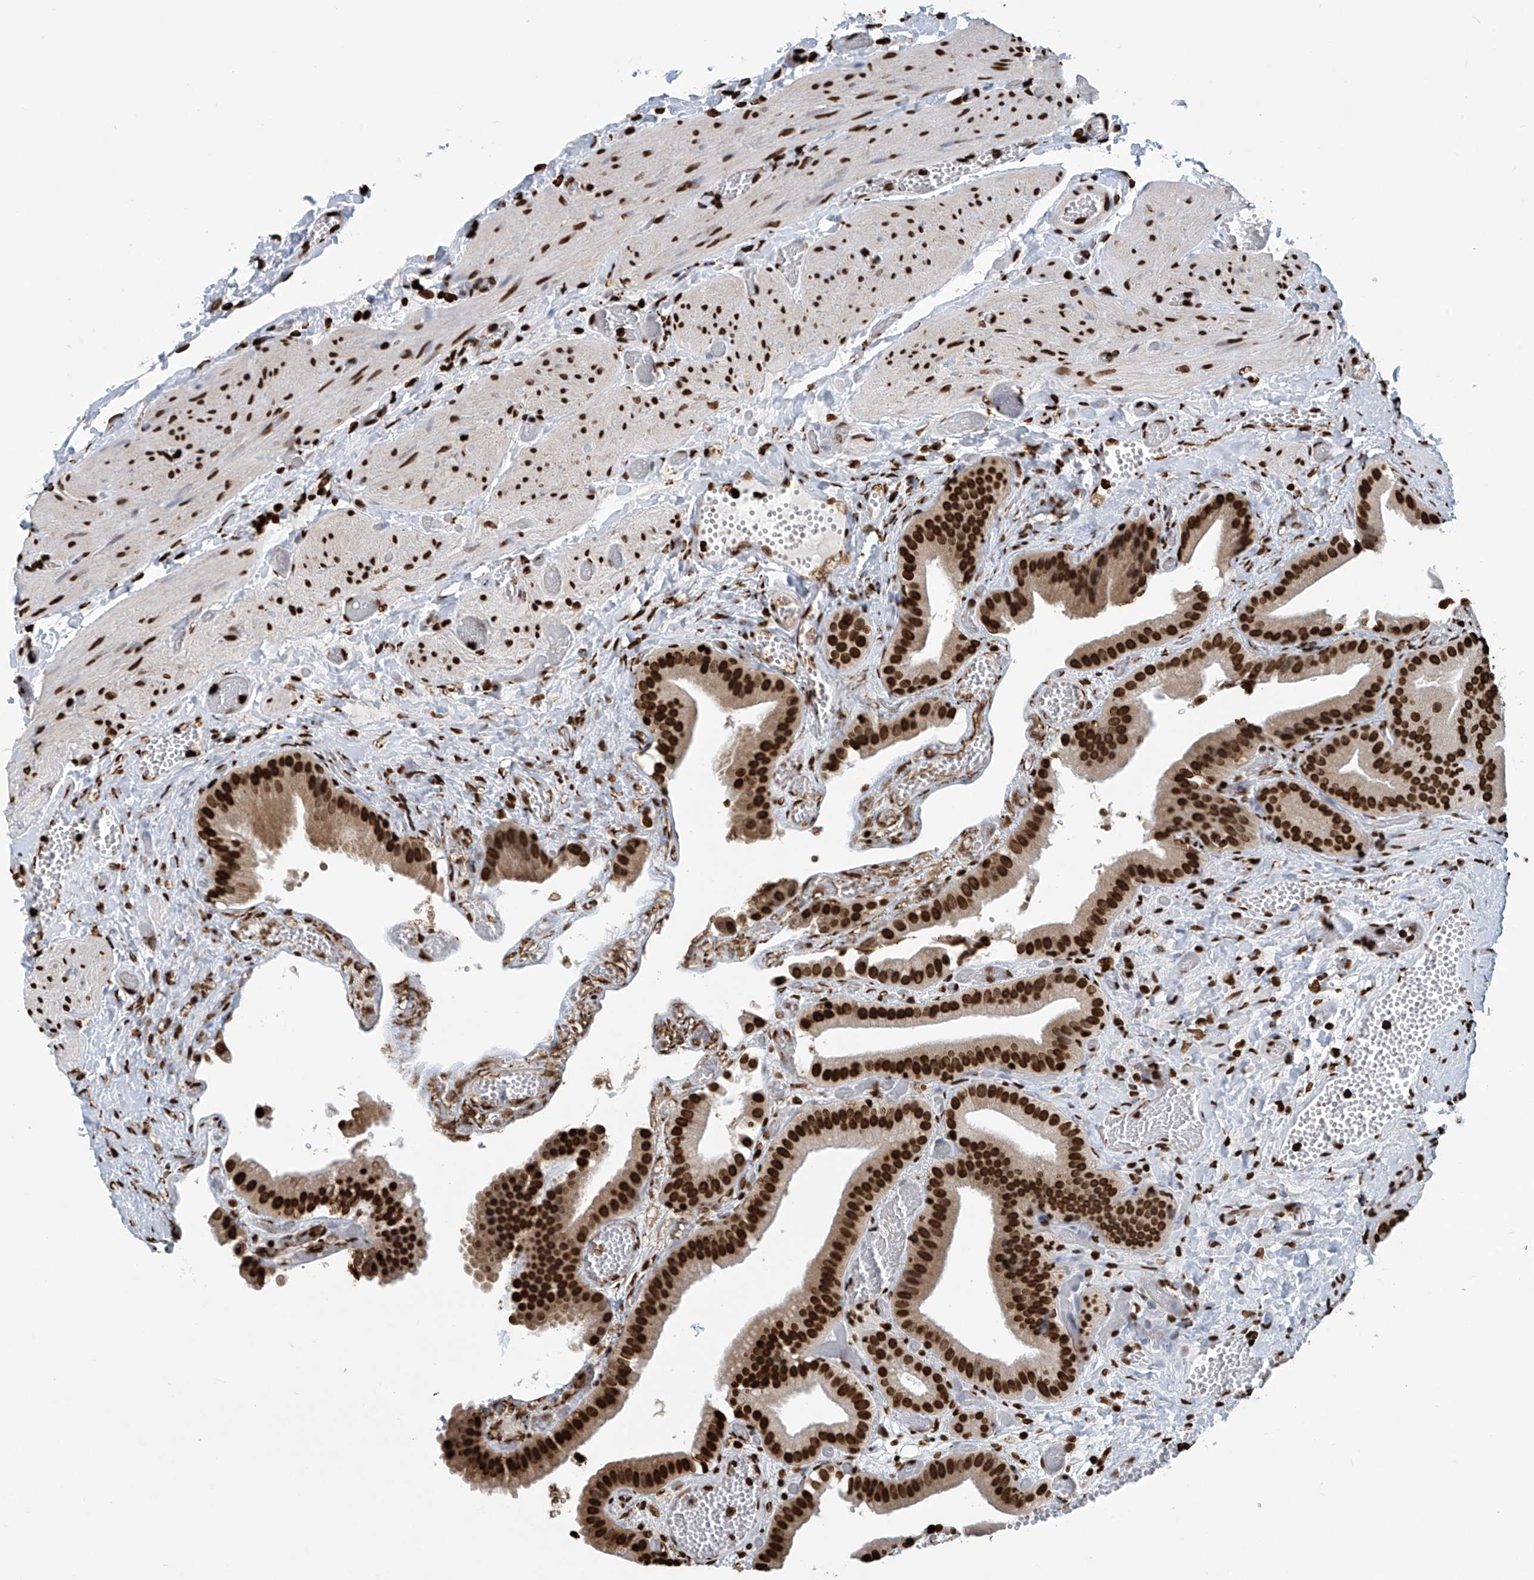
{"staining": {"intensity": "strong", "quantity": ">75%", "location": "nuclear"}, "tissue": "gallbladder", "cell_type": "Glandular cells", "image_type": "normal", "snomed": [{"axis": "morphology", "description": "Normal tissue, NOS"}, {"axis": "topography", "description": "Gallbladder"}], "caption": "This micrograph shows immunohistochemistry staining of unremarkable gallbladder, with high strong nuclear positivity in approximately >75% of glandular cells.", "gene": "DPPA2", "patient": {"sex": "female", "age": 64}}